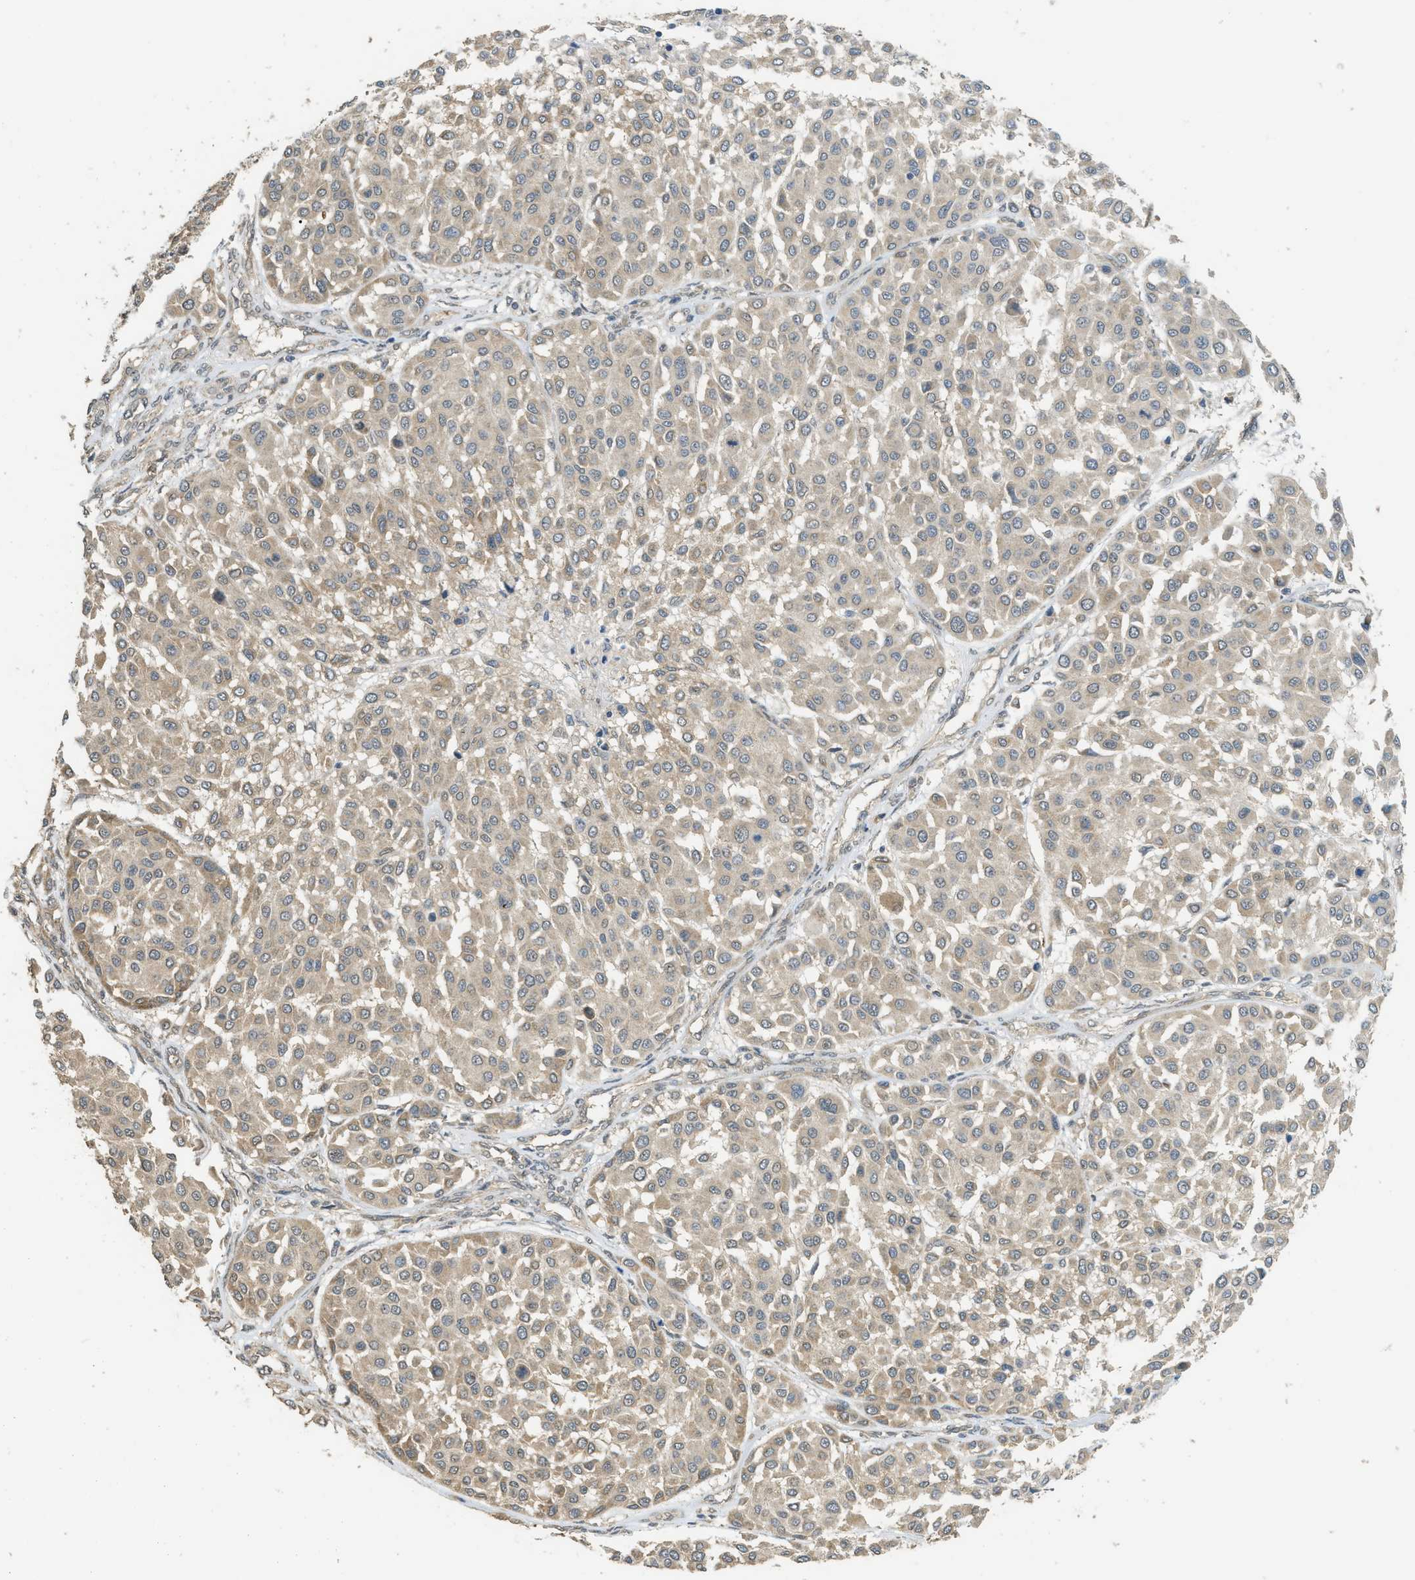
{"staining": {"intensity": "weak", "quantity": ">75%", "location": "cytoplasmic/membranous"}, "tissue": "melanoma", "cell_type": "Tumor cells", "image_type": "cancer", "snomed": [{"axis": "morphology", "description": "Malignant melanoma, Metastatic site"}, {"axis": "topography", "description": "Soft tissue"}], "caption": "Immunohistochemical staining of malignant melanoma (metastatic site) reveals low levels of weak cytoplasmic/membranous positivity in about >75% of tumor cells.", "gene": "IGF2BP2", "patient": {"sex": "male", "age": 41}}